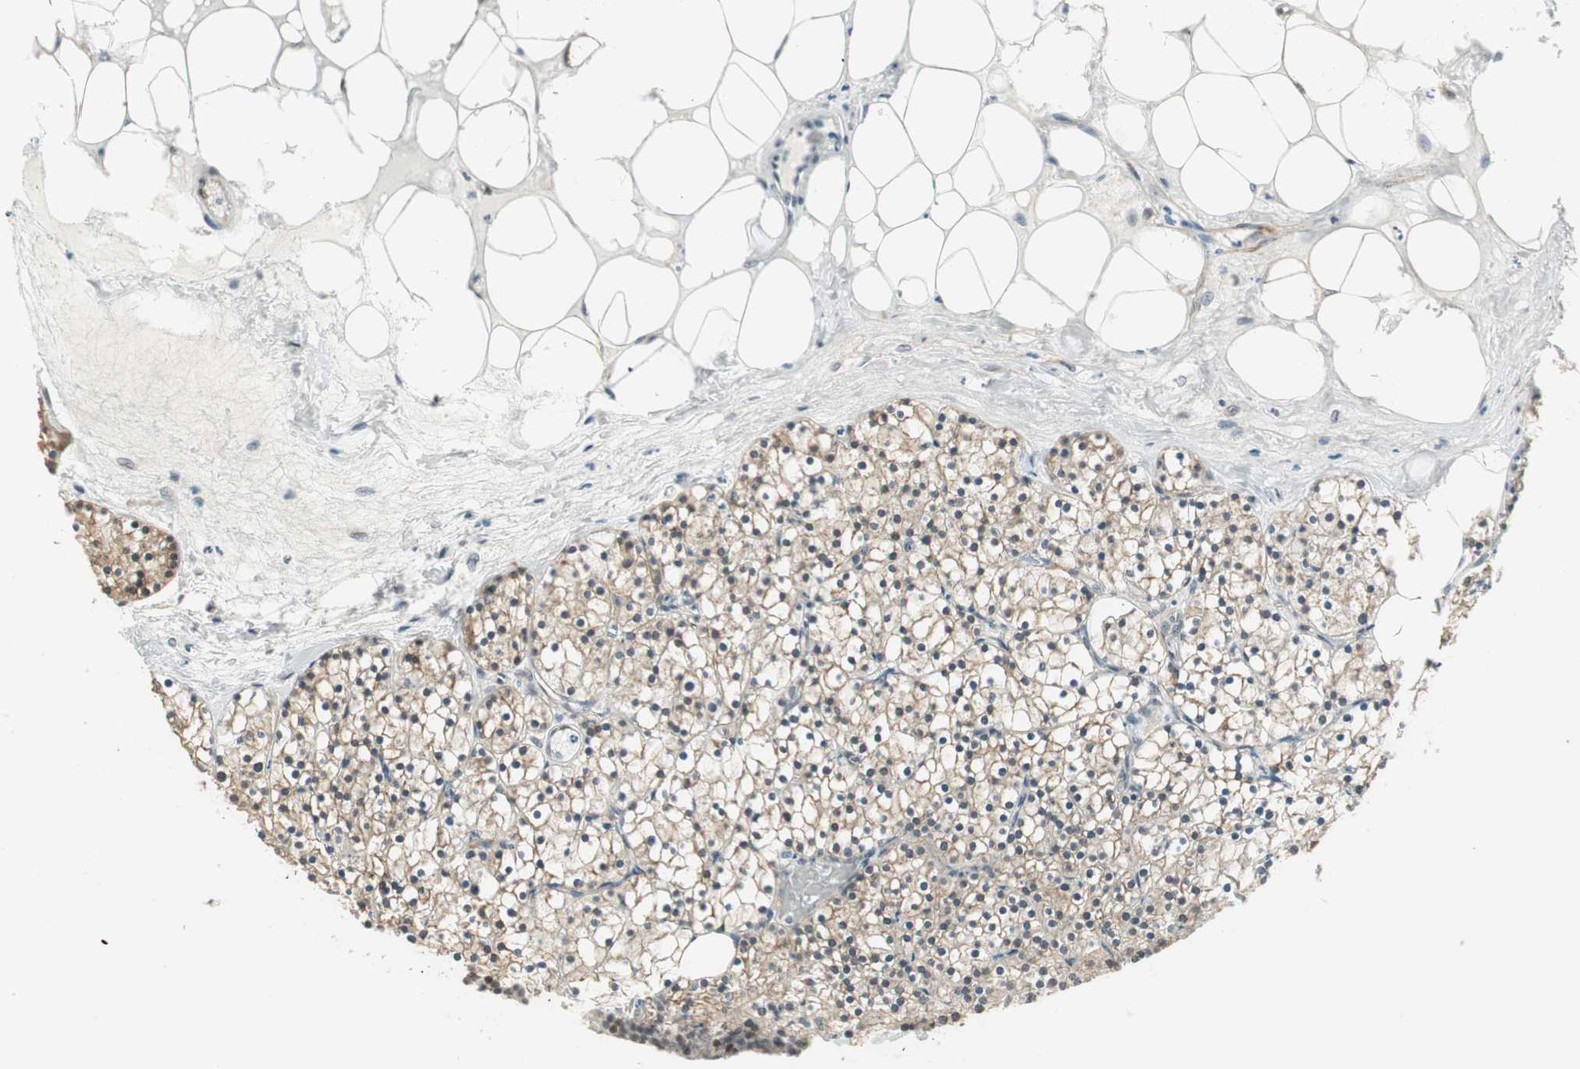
{"staining": {"intensity": "moderate", "quantity": ">75%", "location": "cytoplasmic/membranous"}, "tissue": "parathyroid gland", "cell_type": "Glandular cells", "image_type": "normal", "snomed": [{"axis": "morphology", "description": "Normal tissue, NOS"}, {"axis": "topography", "description": "Parathyroid gland"}], "caption": "IHC (DAB (3,3'-diaminobenzidine)) staining of unremarkable human parathyroid gland demonstrates moderate cytoplasmic/membranous protein expression in about >75% of glandular cells. The staining was performed using DAB (3,3'-diaminobenzidine) to visualize the protein expression in brown, while the nuclei were stained in blue with hematoxylin (Magnification: 20x).", "gene": "ZBTB17", "patient": {"sex": "female", "age": 63}}